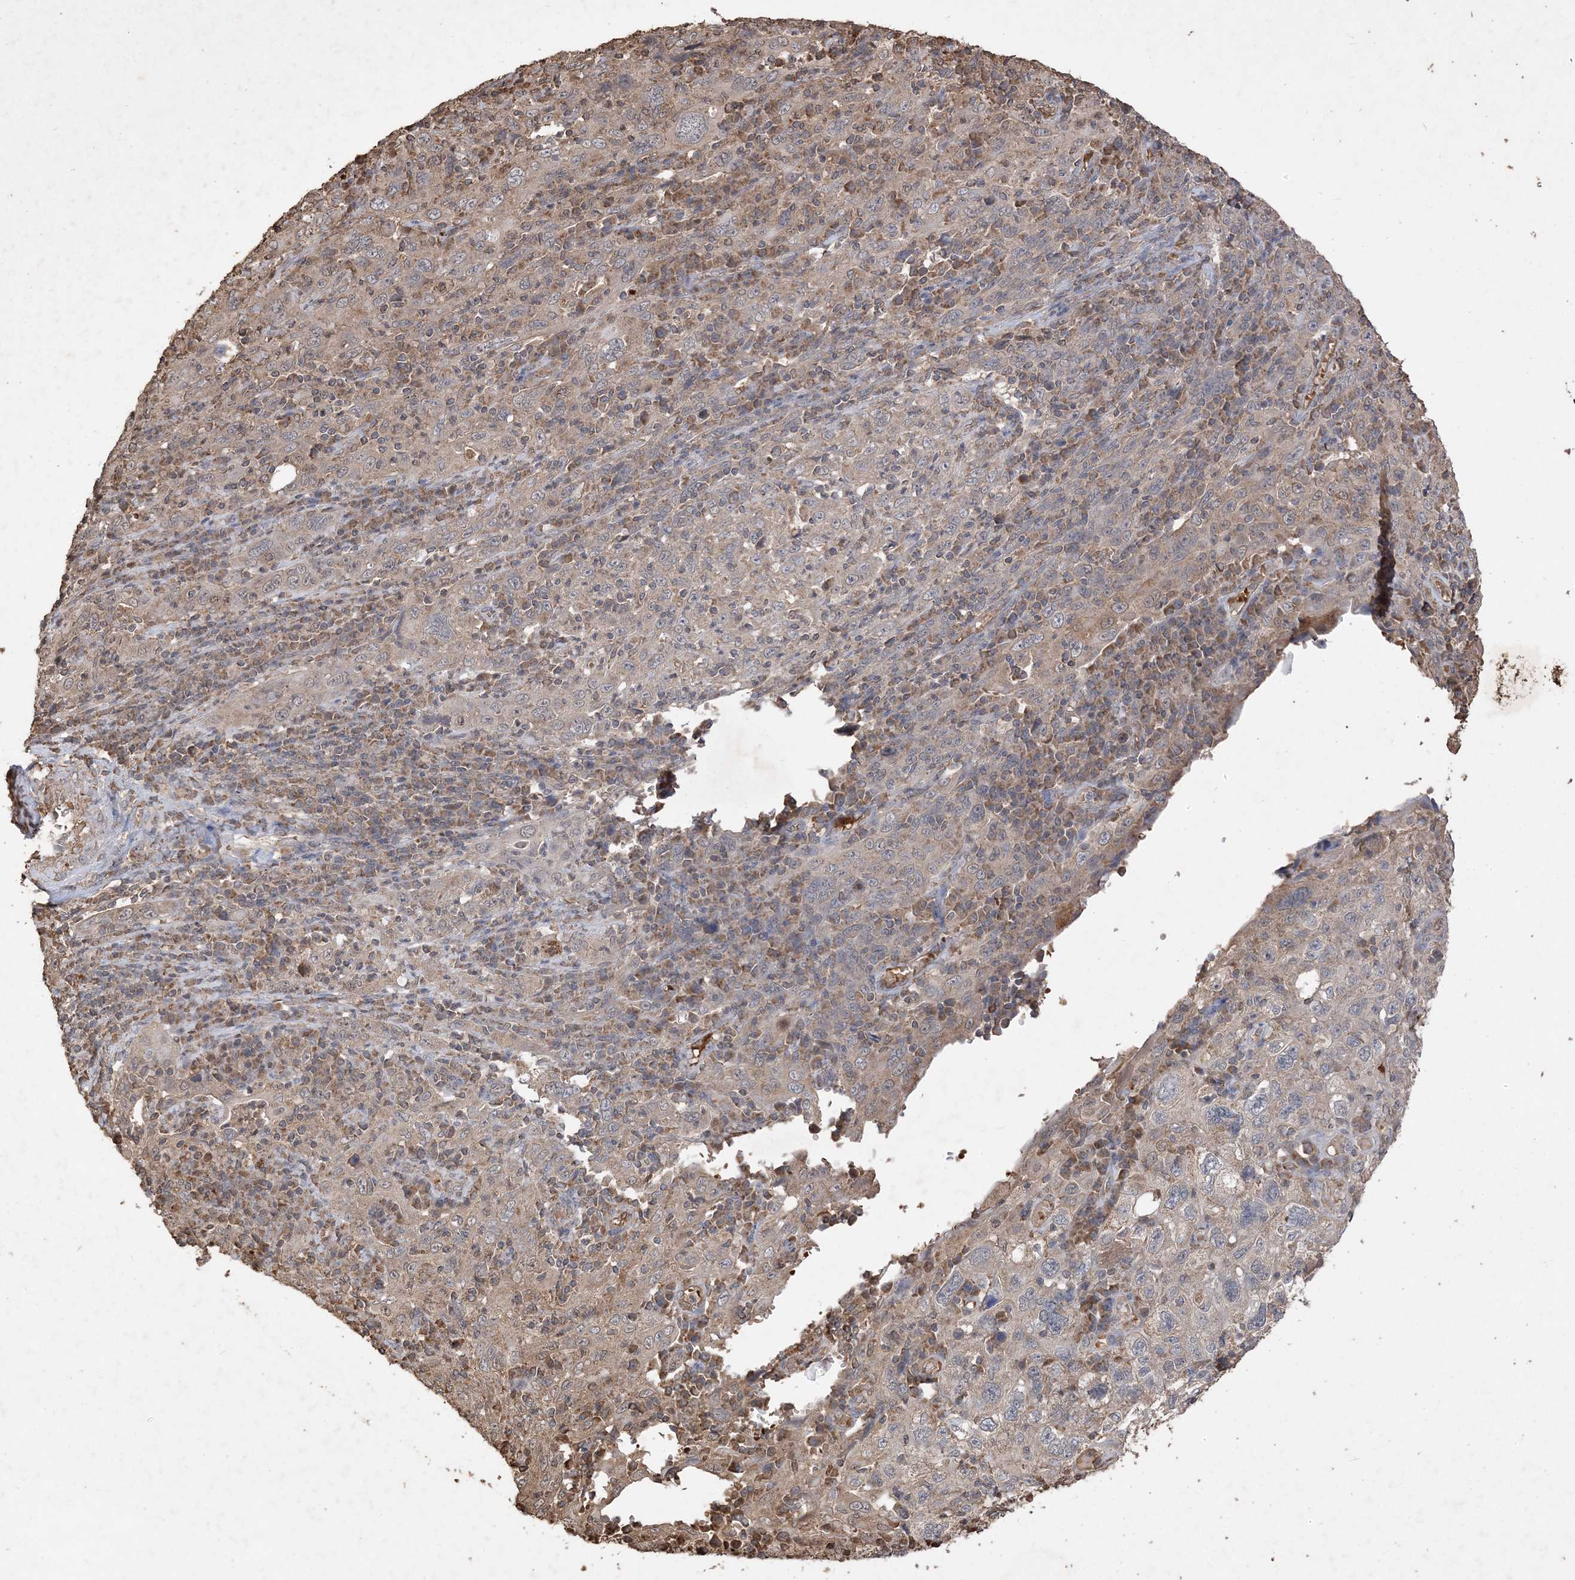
{"staining": {"intensity": "weak", "quantity": "<25%", "location": "cytoplasmic/membranous"}, "tissue": "cervical cancer", "cell_type": "Tumor cells", "image_type": "cancer", "snomed": [{"axis": "morphology", "description": "Squamous cell carcinoma, NOS"}, {"axis": "topography", "description": "Cervix"}], "caption": "A micrograph of human cervical cancer is negative for staining in tumor cells. (Stains: DAB immunohistochemistry with hematoxylin counter stain, Microscopy: brightfield microscopy at high magnification).", "gene": "HPS4", "patient": {"sex": "female", "age": 46}}